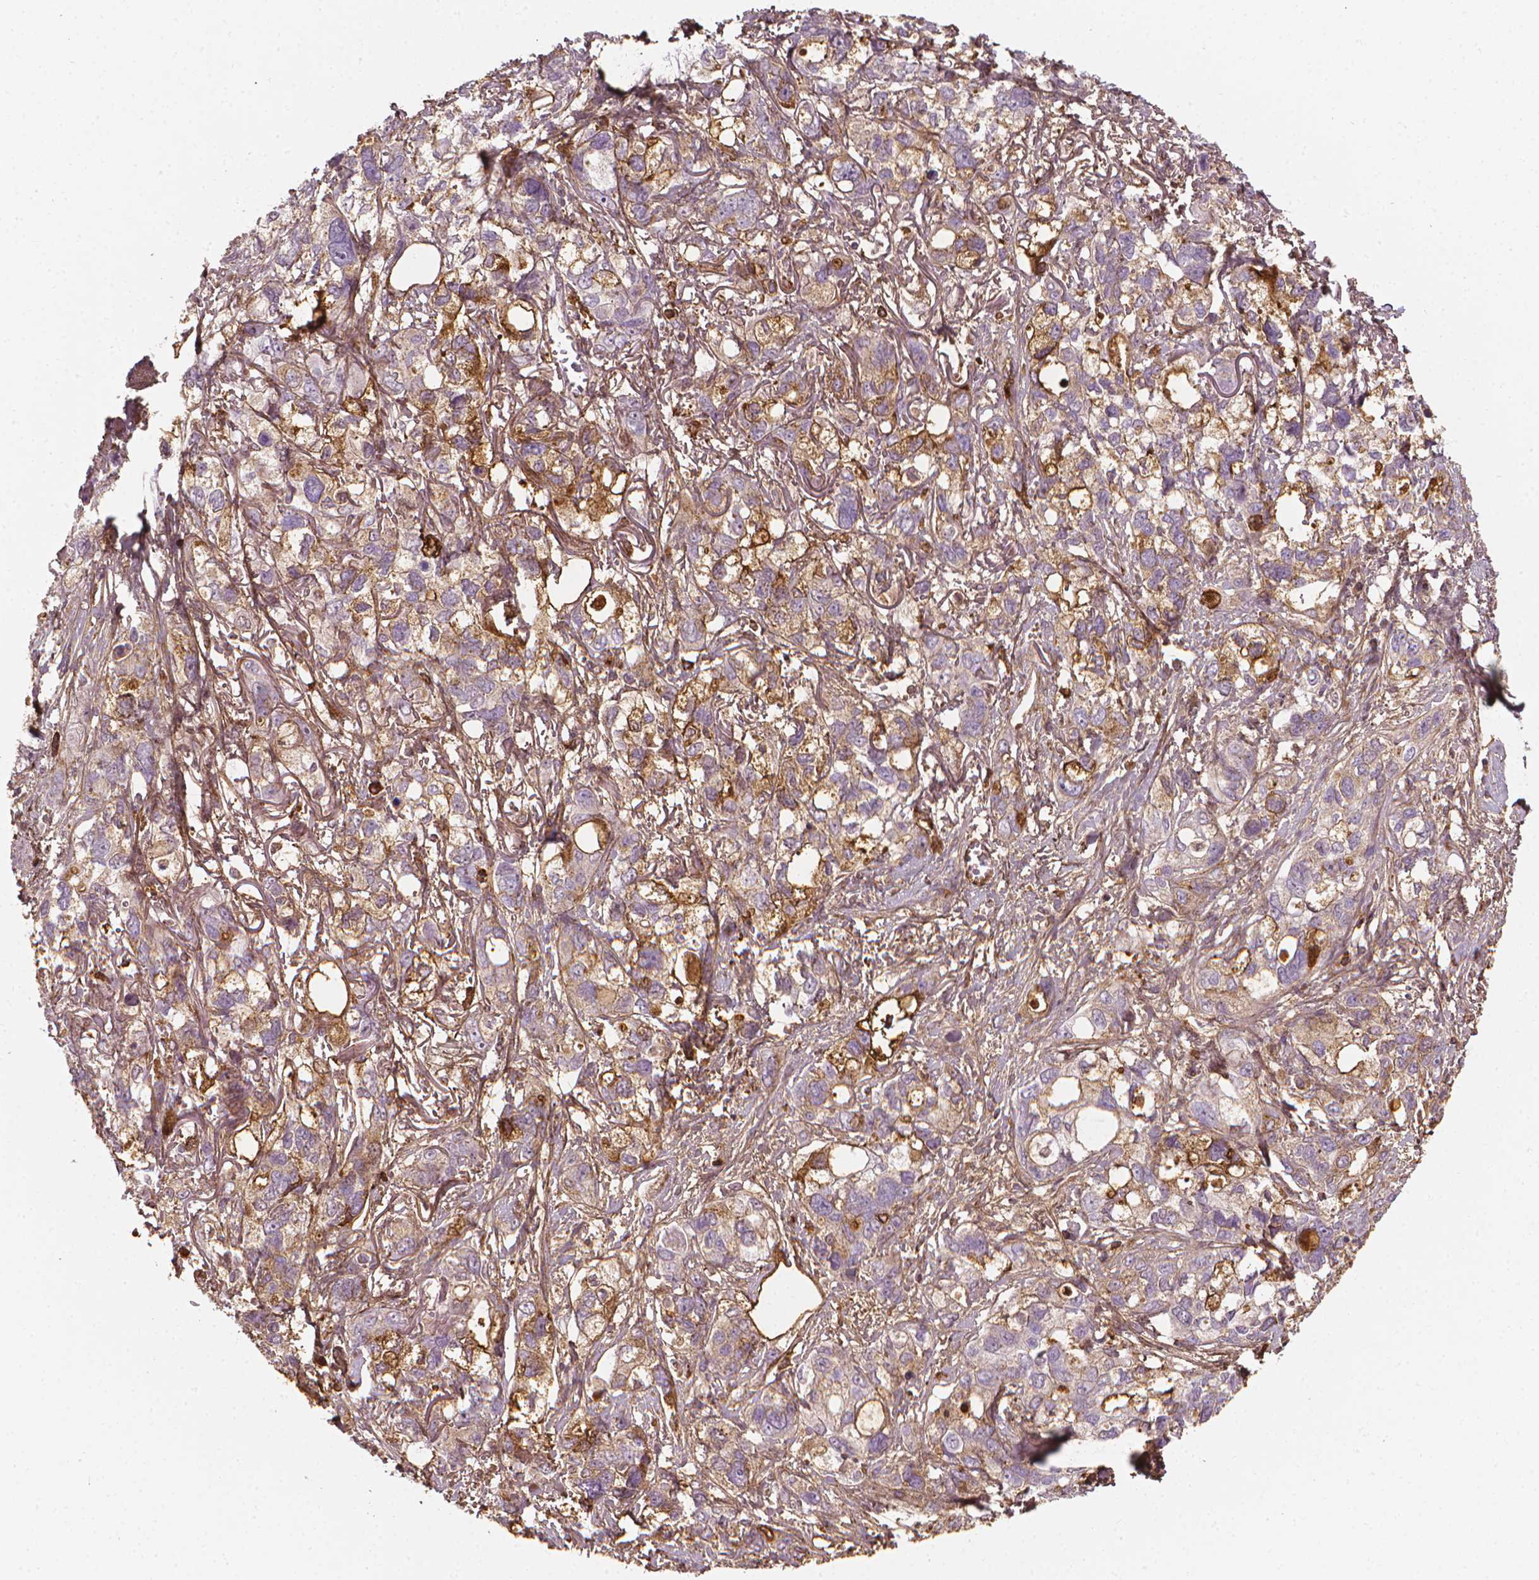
{"staining": {"intensity": "negative", "quantity": "none", "location": "none"}, "tissue": "stomach cancer", "cell_type": "Tumor cells", "image_type": "cancer", "snomed": [{"axis": "morphology", "description": "Adenocarcinoma, NOS"}, {"axis": "topography", "description": "Stomach, upper"}], "caption": "A photomicrograph of stomach adenocarcinoma stained for a protein displays no brown staining in tumor cells.", "gene": "DCN", "patient": {"sex": "female", "age": 81}}